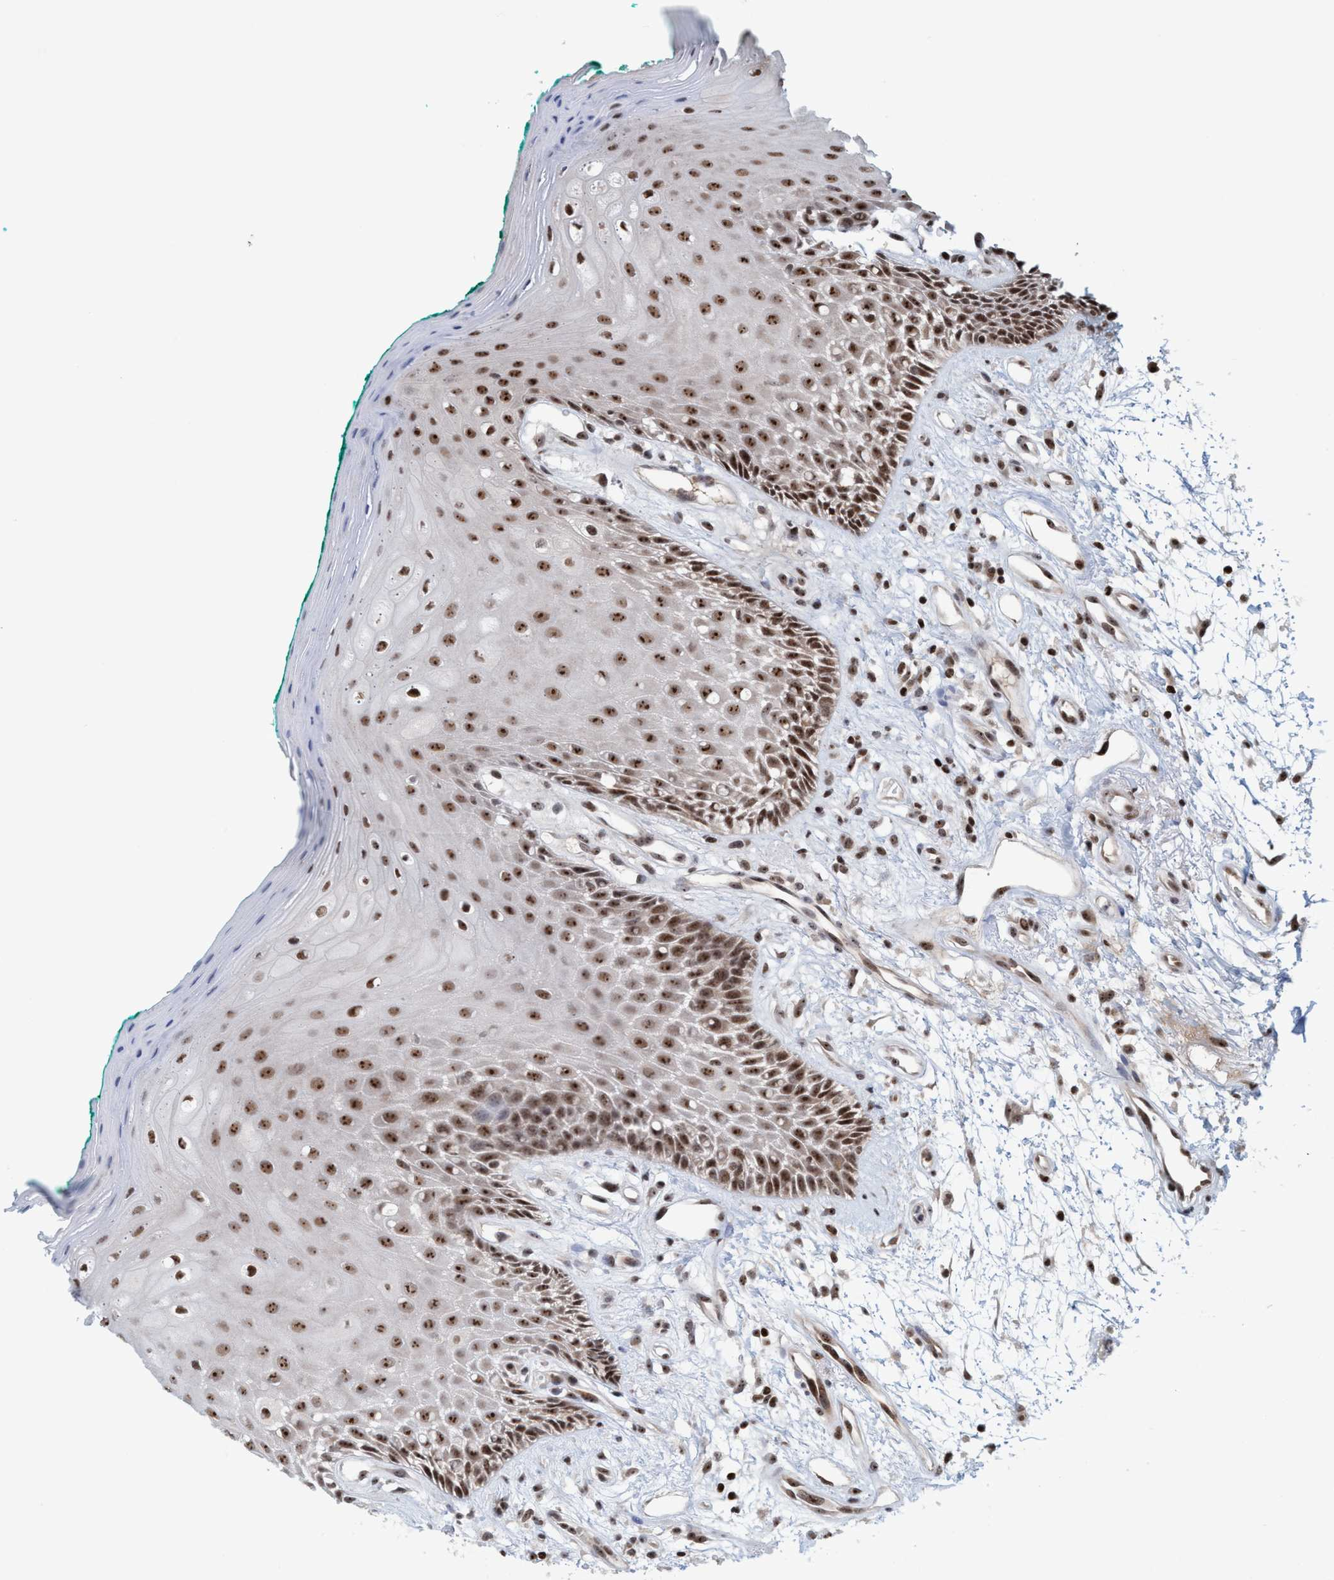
{"staining": {"intensity": "strong", "quantity": ">75%", "location": "nuclear"}, "tissue": "oral mucosa", "cell_type": "Squamous epithelial cells", "image_type": "normal", "snomed": [{"axis": "morphology", "description": "Normal tissue, NOS"}, {"axis": "morphology", "description": "Squamous cell carcinoma, NOS"}, {"axis": "topography", "description": "Skeletal muscle"}, {"axis": "topography", "description": "Oral tissue"}, {"axis": "topography", "description": "Head-Neck"}], "caption": "IHC staining of benign oral mucosa, which exhibits high levels of strong nuclear staining in about >75% of squamous epithelial cells indicating strong nuclear protein expression. The staining was performed using DAB (3,3'-diaminobenzidine) (brown) for protein detection and nuclei were counterstained in hematoxylin (blue).", "gene": "SMCR8", "patient": {"sex": "female", "age": 84}}